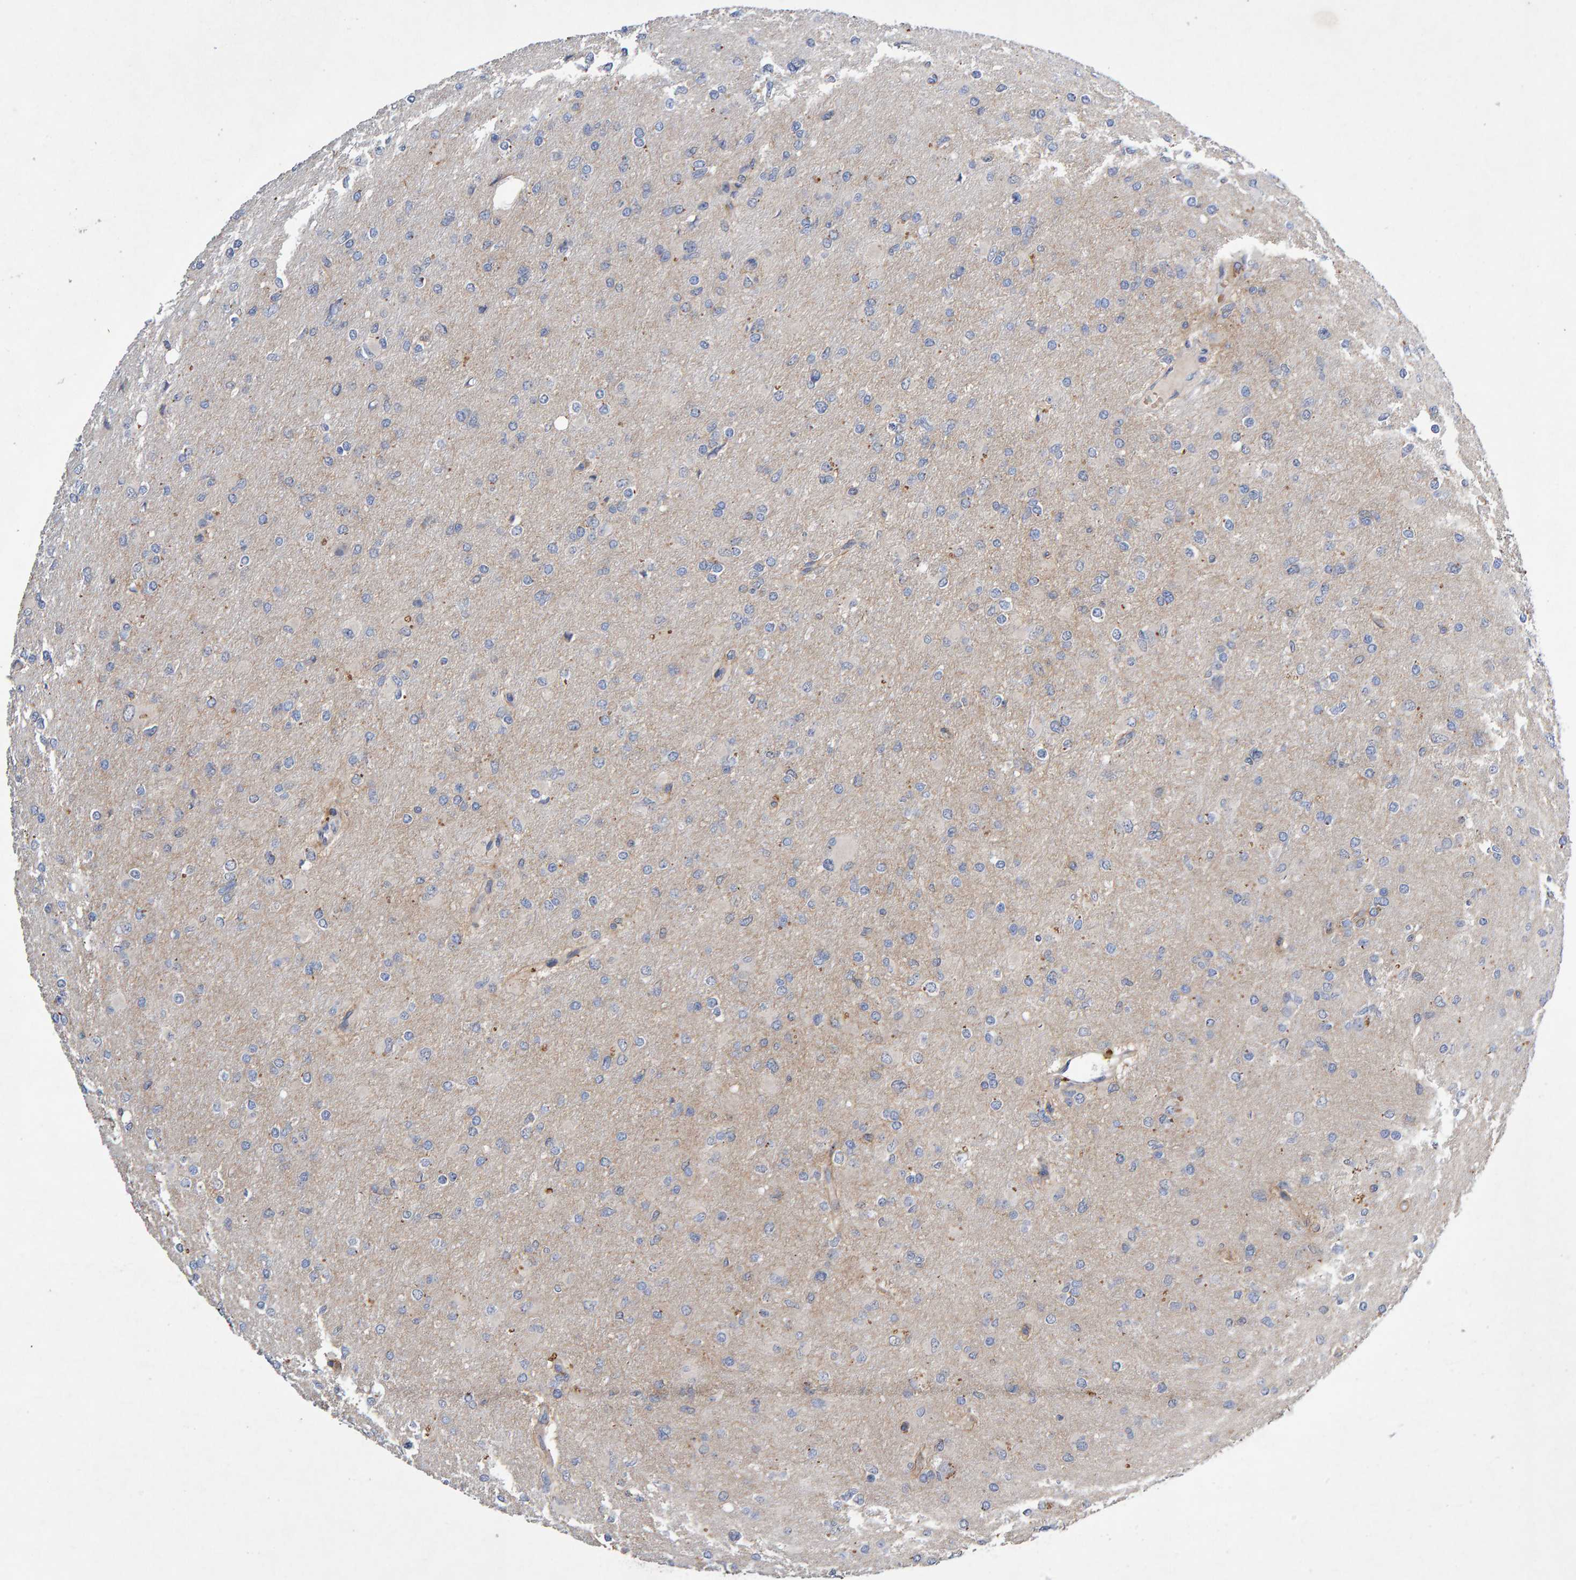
{"staining": {"intensity": "negative", "quantity": "none", "location": "none"}, "tissue": "glioma", "cell_type": "Tumor cells", "image_type": "cancer", "snomed": [{"axis": "morphology", "description": "Glioma, malignant, High grade"}, {"axis": "topography", "description": "Cerebral cortex"}], "caption": "Image shows no significant protein staining in tumor cells of glioma. Brightfield microscopy of immunohistochemistry (IHC) stained with DAB (brown) and hematoxylin (blue), captured at high magnification.", "gene": "EFR3A", "patient": {"sex": "female", "age": 36}}